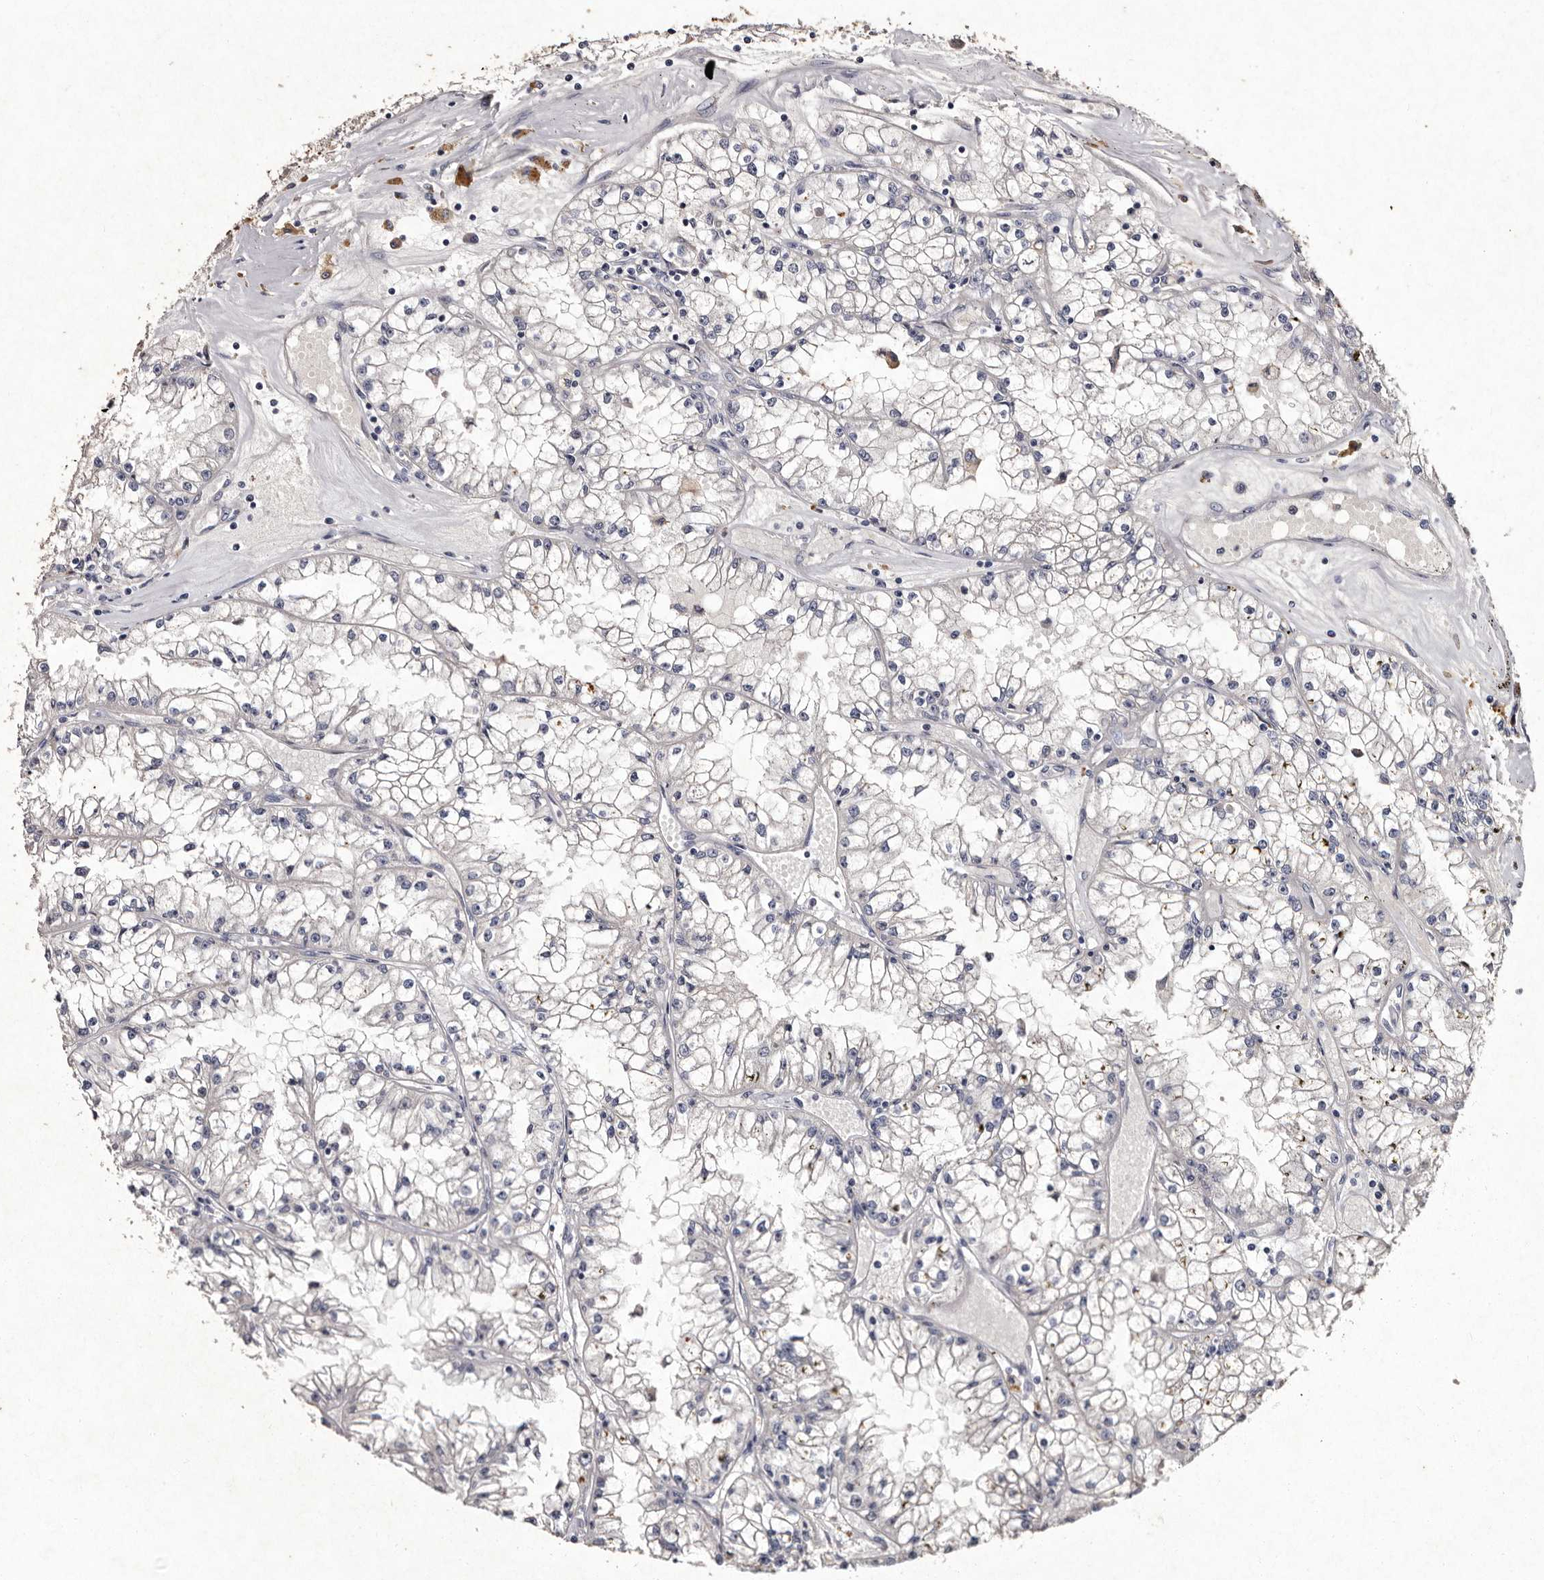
{"staining": {"intensity": "negative", "quantity": "none", "location": "none"}, "tissue": "renal cancer", "cell_type": "Tumor cells", "image_type": "cancer", "snomed": [{"axis": "morphology", "description": "Adenocarcinoma, NOS"}, {"axis": "topography", "description": "Kidney"}], "caption": "DAB (3,3'-diaminobenzidine) immunohistochemical staining of adenocarcinoma (renal) displays no significant expression in tumor cells. Brightfield microscopy of immunohistochemistry stained with DAB (3,3'-diaminobenzidine) (brown) and hematoxylin (blue), captured at high magnification.", "gene": "TFB1M", "patient": {"sex": "male", "age": 56}}